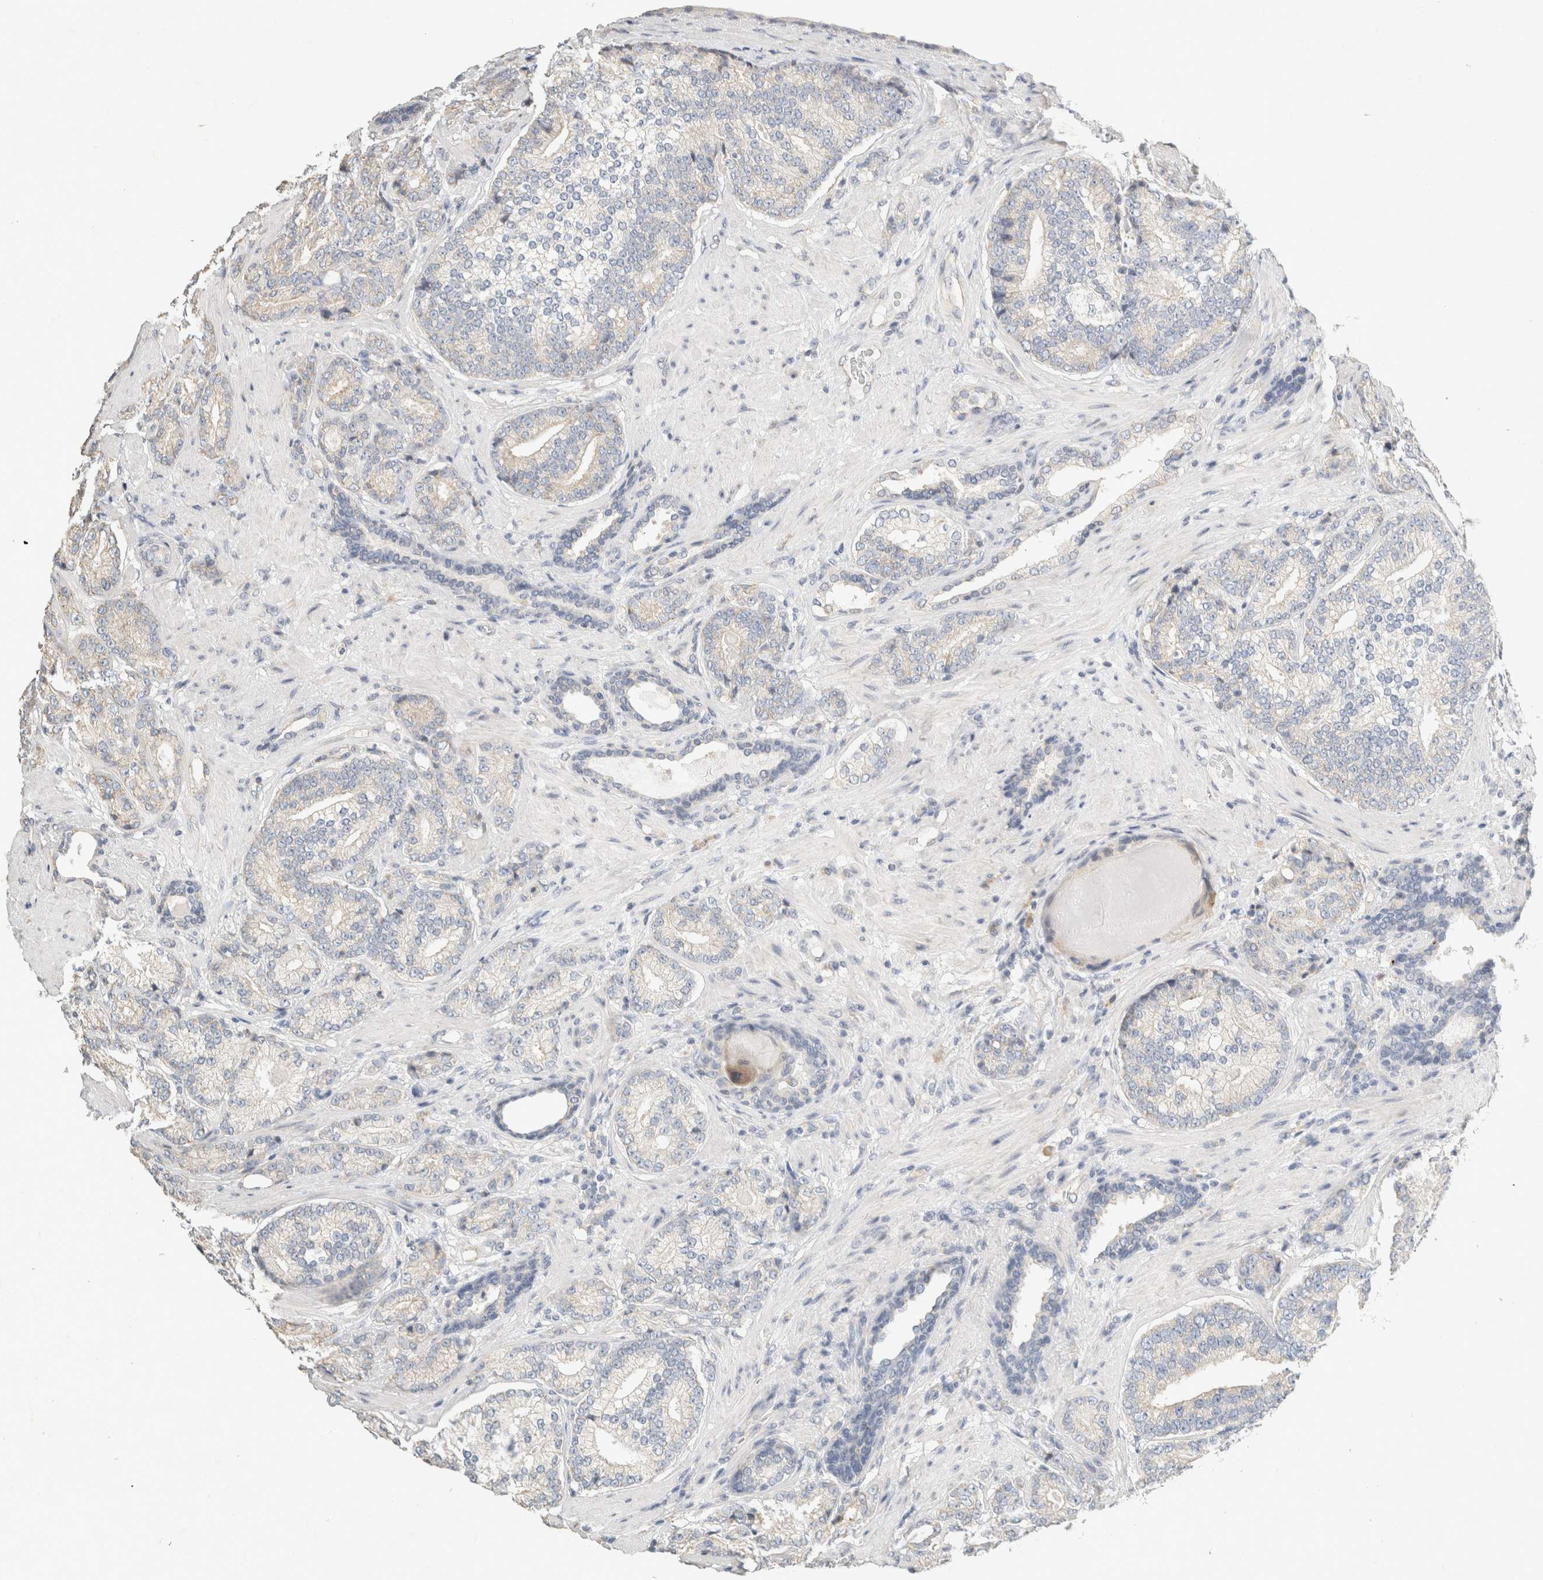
{"staining": {"intensity": "negative", "quantity": "none", "location": "none"}, "tissue": "prostate cancer", "cell_type": "Tumor cells", "image_type": "cancer", "snomed": [{"axis": "morphology", "description": "Adenocarcinoma, High grade"}, {"axis": "topography", "description": "Prostate"}], "caption": "Immunohistochemistry (IHC) of prostate adenocarcinoma (high-grade) demonstrates no positivity in tumor cells.", "gene": "NEFM", "patient": {"sex": "male", "age": 61}}